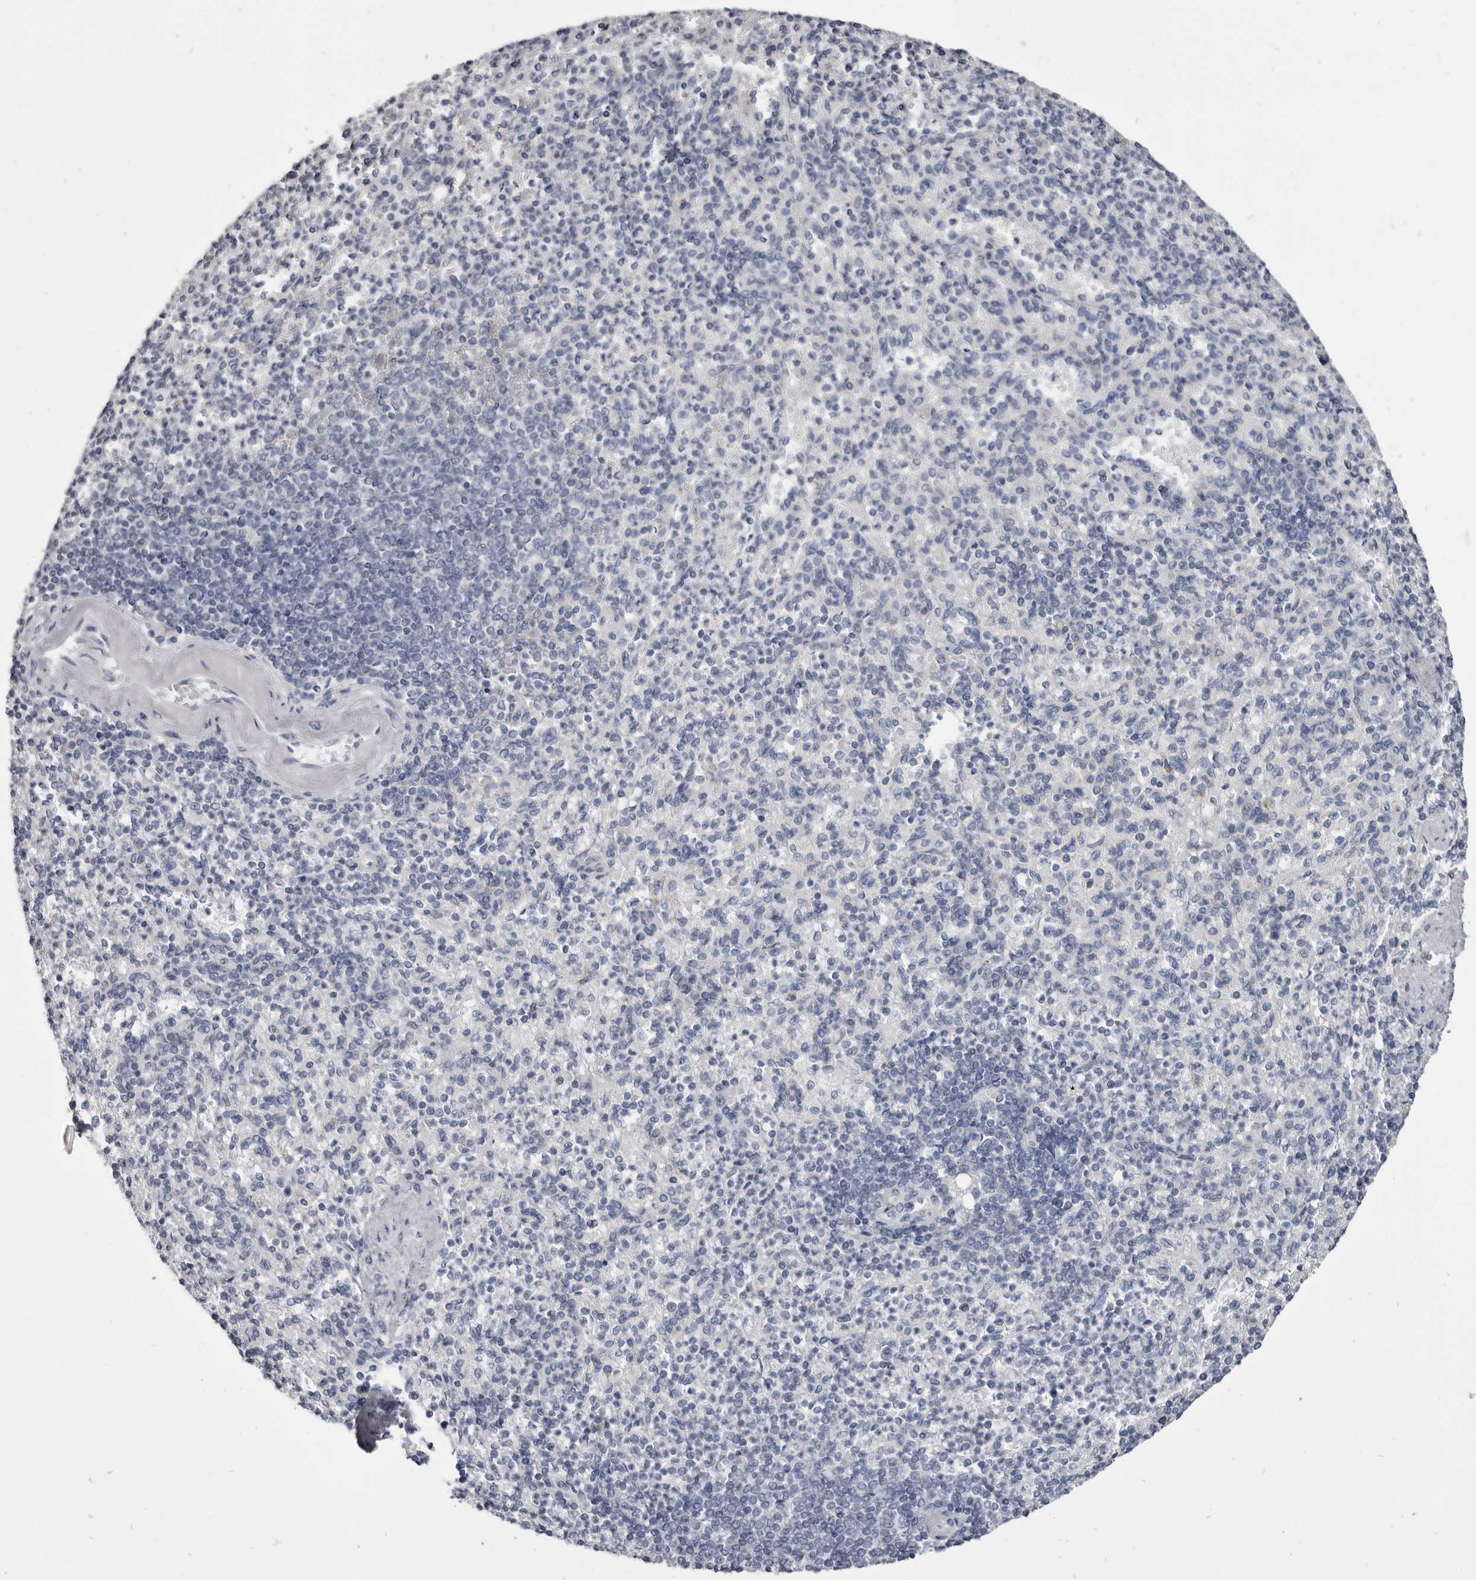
{"staining": {"intensity": "negative", "quantity": "none", "location": "none"}, "tissue": "spleen", "cell_type": "Cells in red pulp", "image_type": "normal", "snomed": [{"axis": "morphology", "description": "Normal tissue, NOS"}, {"axis": "topography", "description": "Spleen"}], "caption": "Protein analysis of benign spleen displays no significant positivity in cells in red pulp.", "gene": "CGN", "patient": {"sex": "female", "age": 74}}